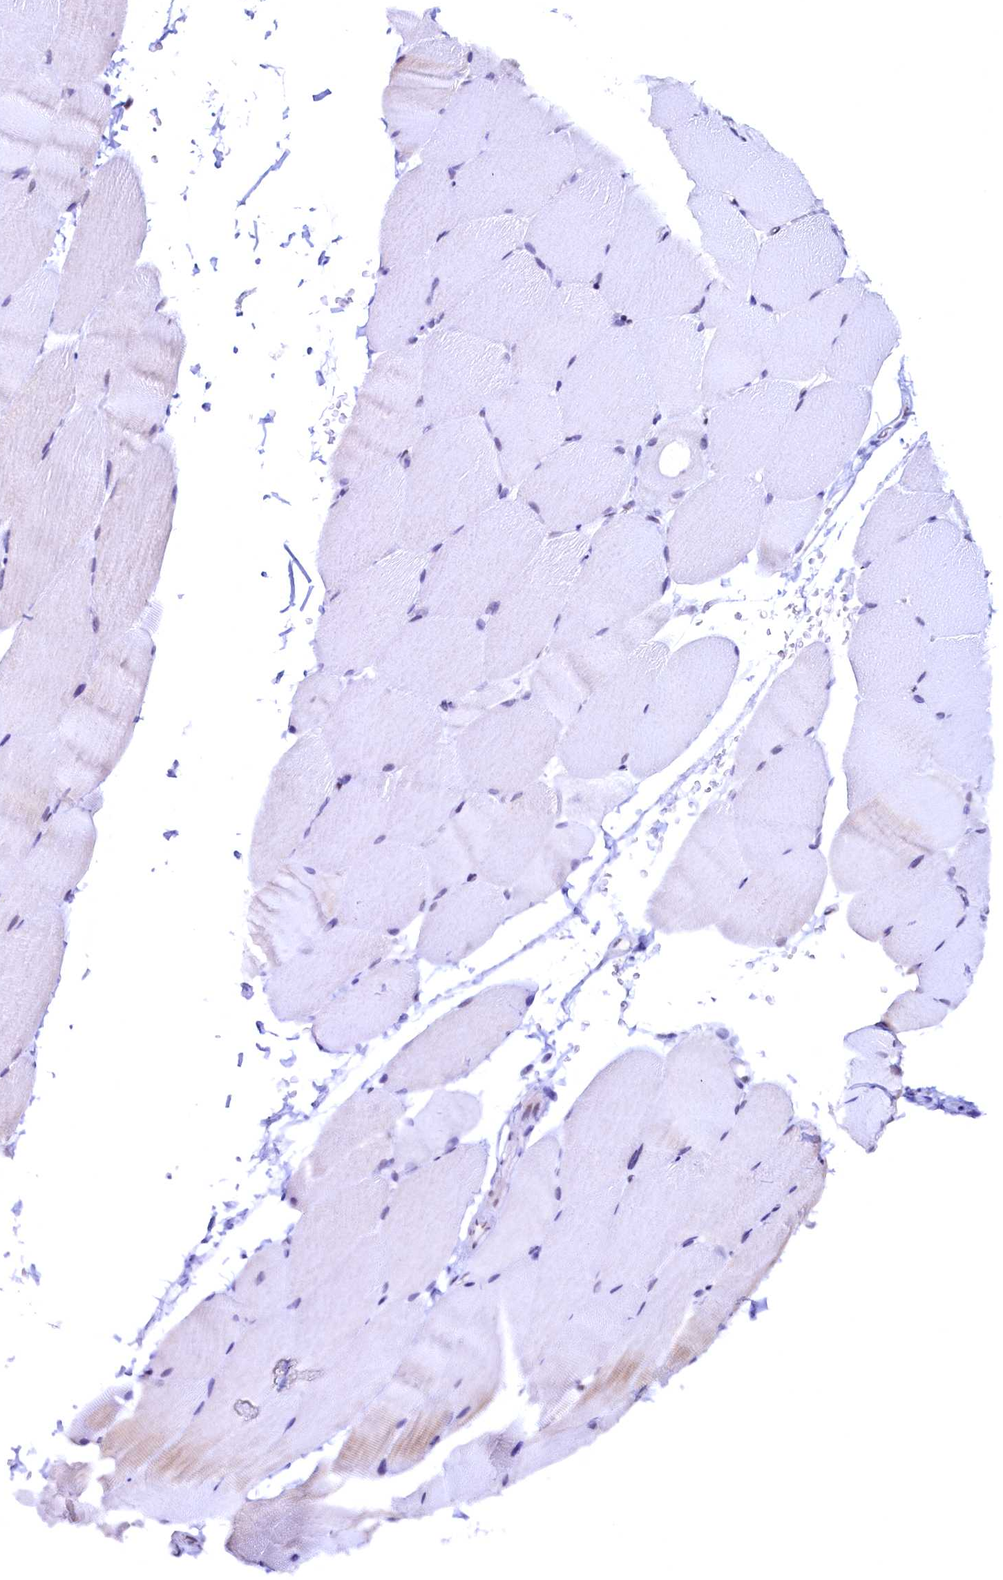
{"staining": {"intensity": "negative", "quantity": "none", "location": "none"}, "tissue": "skeletal muscle", "cell_type": "Myocytes", "image_type": "normal", "snomed": [{"axis": "morphology", "description": "Normal tissue, NOS"}, {"axis": "topography", "description": "Skeletal muscle"}, {"axis": "topography", "description": "Parathyroid gland"}], "caption": "An image of skeletal muscle stained for a protein displays no brown staining in myocytes. Brightfield microscopy of immunohistochemistry stained with DAB (3,3'-diaminobenzidine) (brown) and hematoxylin (blue), captured at high magnification.", "gene": "FLYWCH2", "patient": {"sex": "female", "age": 37}}